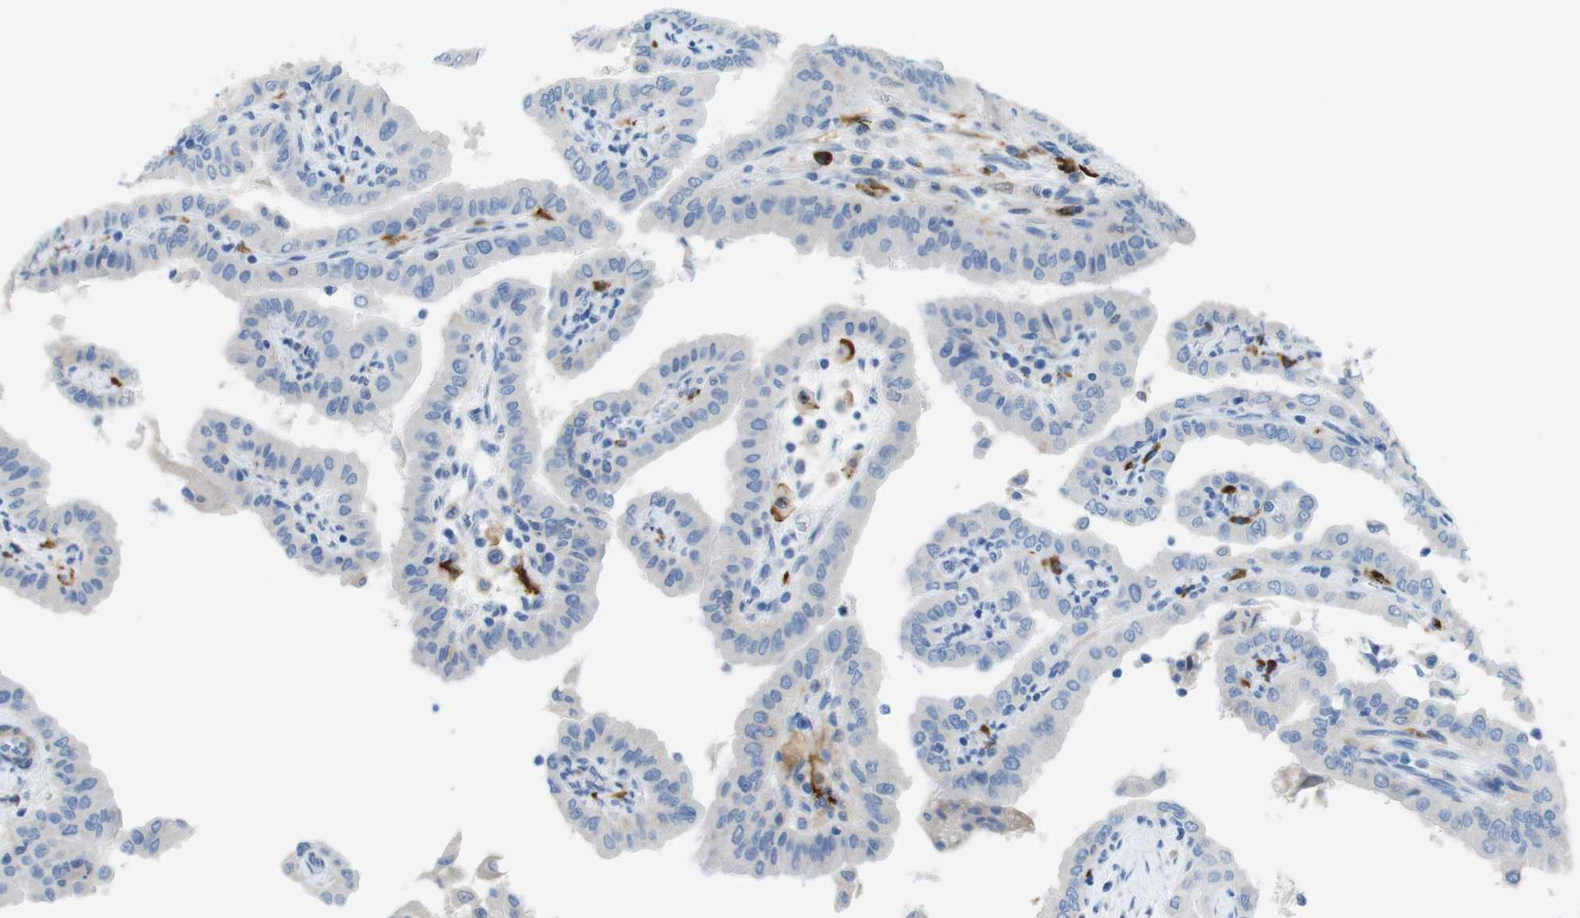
{"staining": {"intensity": "negative", "quantity": "none", "location": "none"}, "tissue": "thyroid cancer", "cell_type": "Tumor cells", "image_type": "cancer", "snomed": [{"axis": "morphology", "description": "Papillary adenocarcinoma, NOS"}, {"axis": "topography", "description": "Thyroid gland"}], "caption": "Immunohistochemical staining of papillary adenocarcinoma (thyroid) demonstrates no significant positivity in tumor cells.", "gene": "CLMN", "patient": {"sex": "male", "age": 33}}